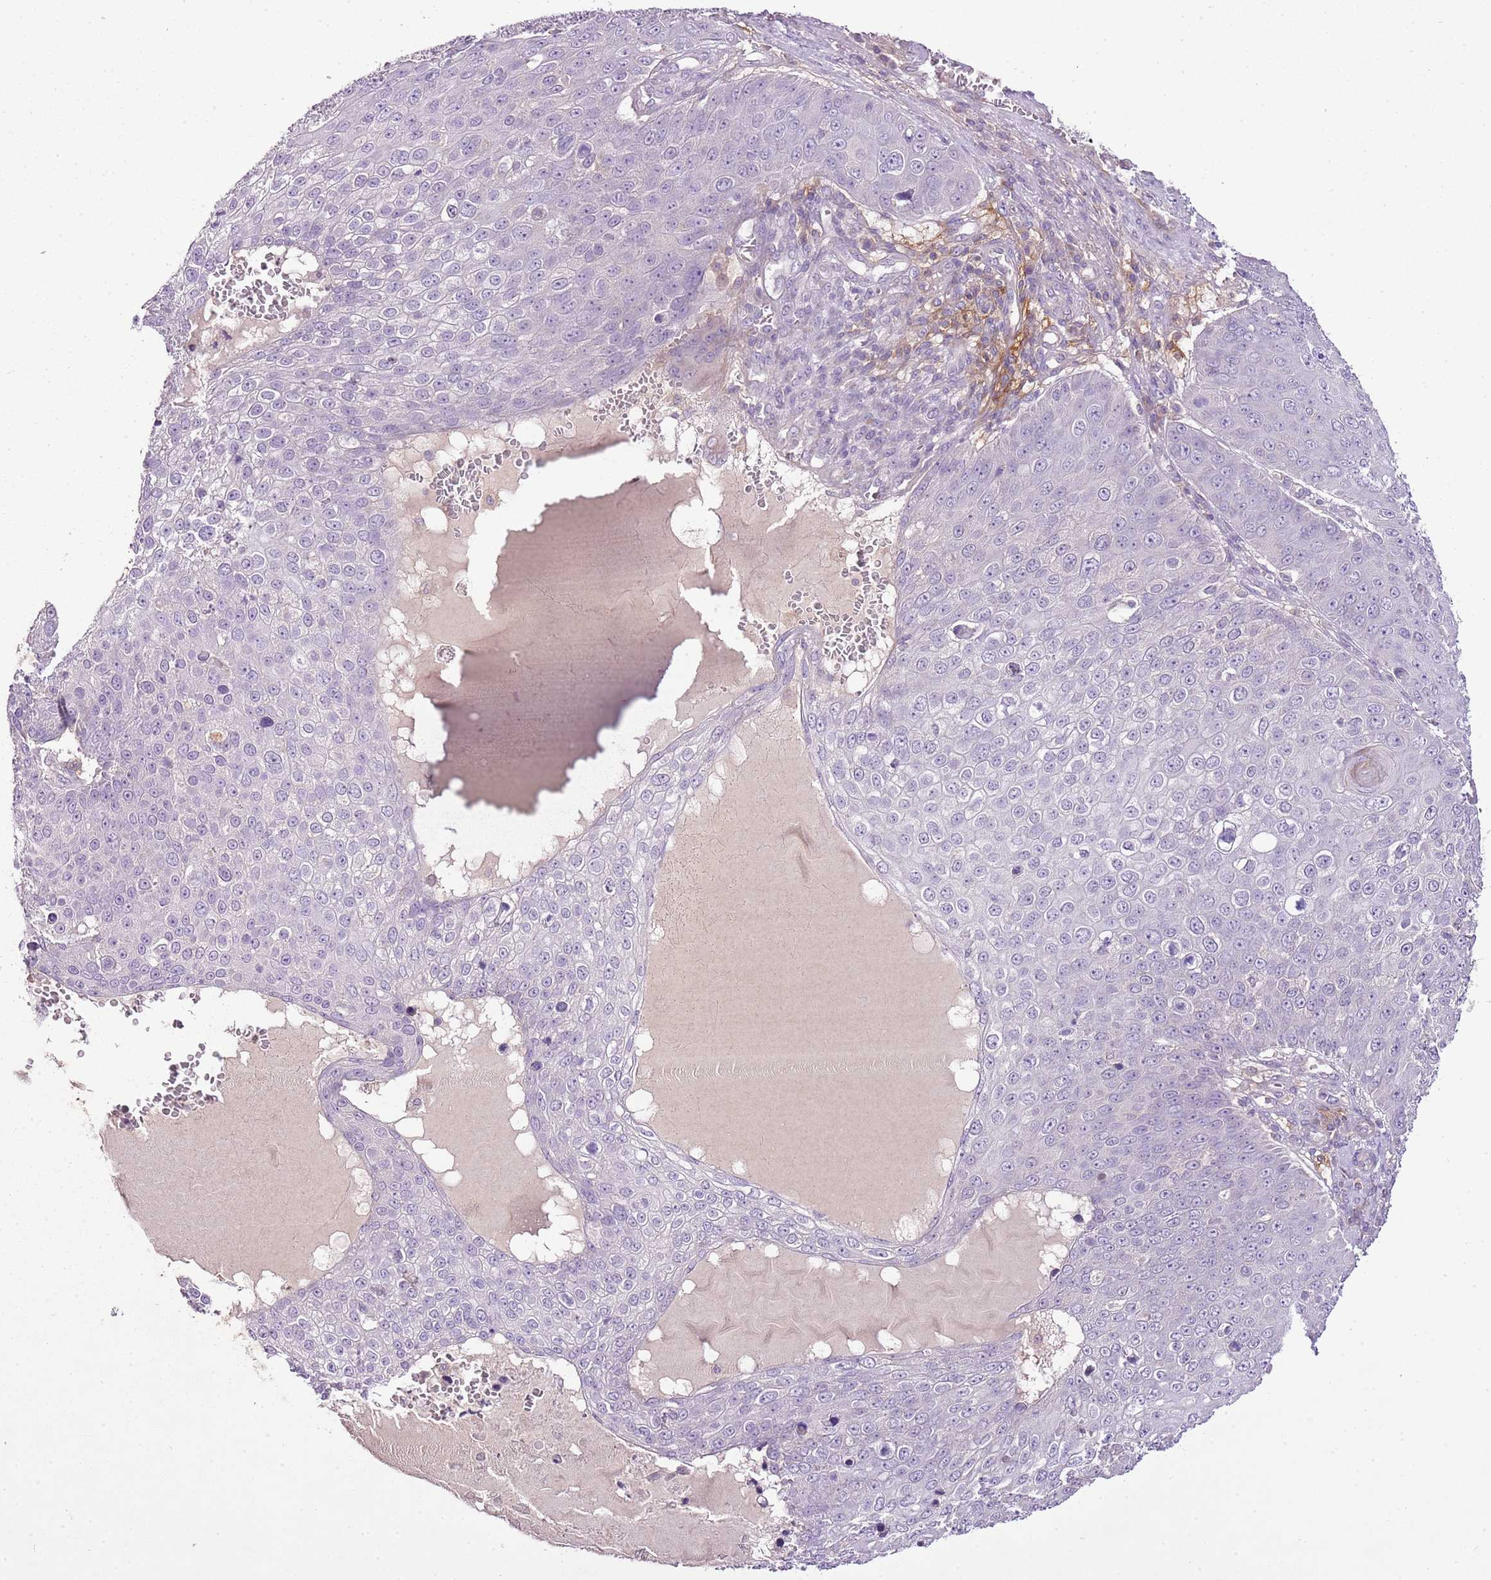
{"staining": {"intensity": "negative", "quantity": "none", "location": "none"}, "tissue": "skin cancer", "cell_type": "Tumor cells", "image_type": "cancer", "snomed": [{"axis": "morphology", "description": "Squamous cell carcinoma, NOS"}, {"axis": "topography", "description": "Skin"}], "caption": "The image demonstrates no significant expression in tumor cells of squamous cell carcinoma (skin).", "gene": "CMKLR1", "patient": {"sex": "male", "age": 71}}